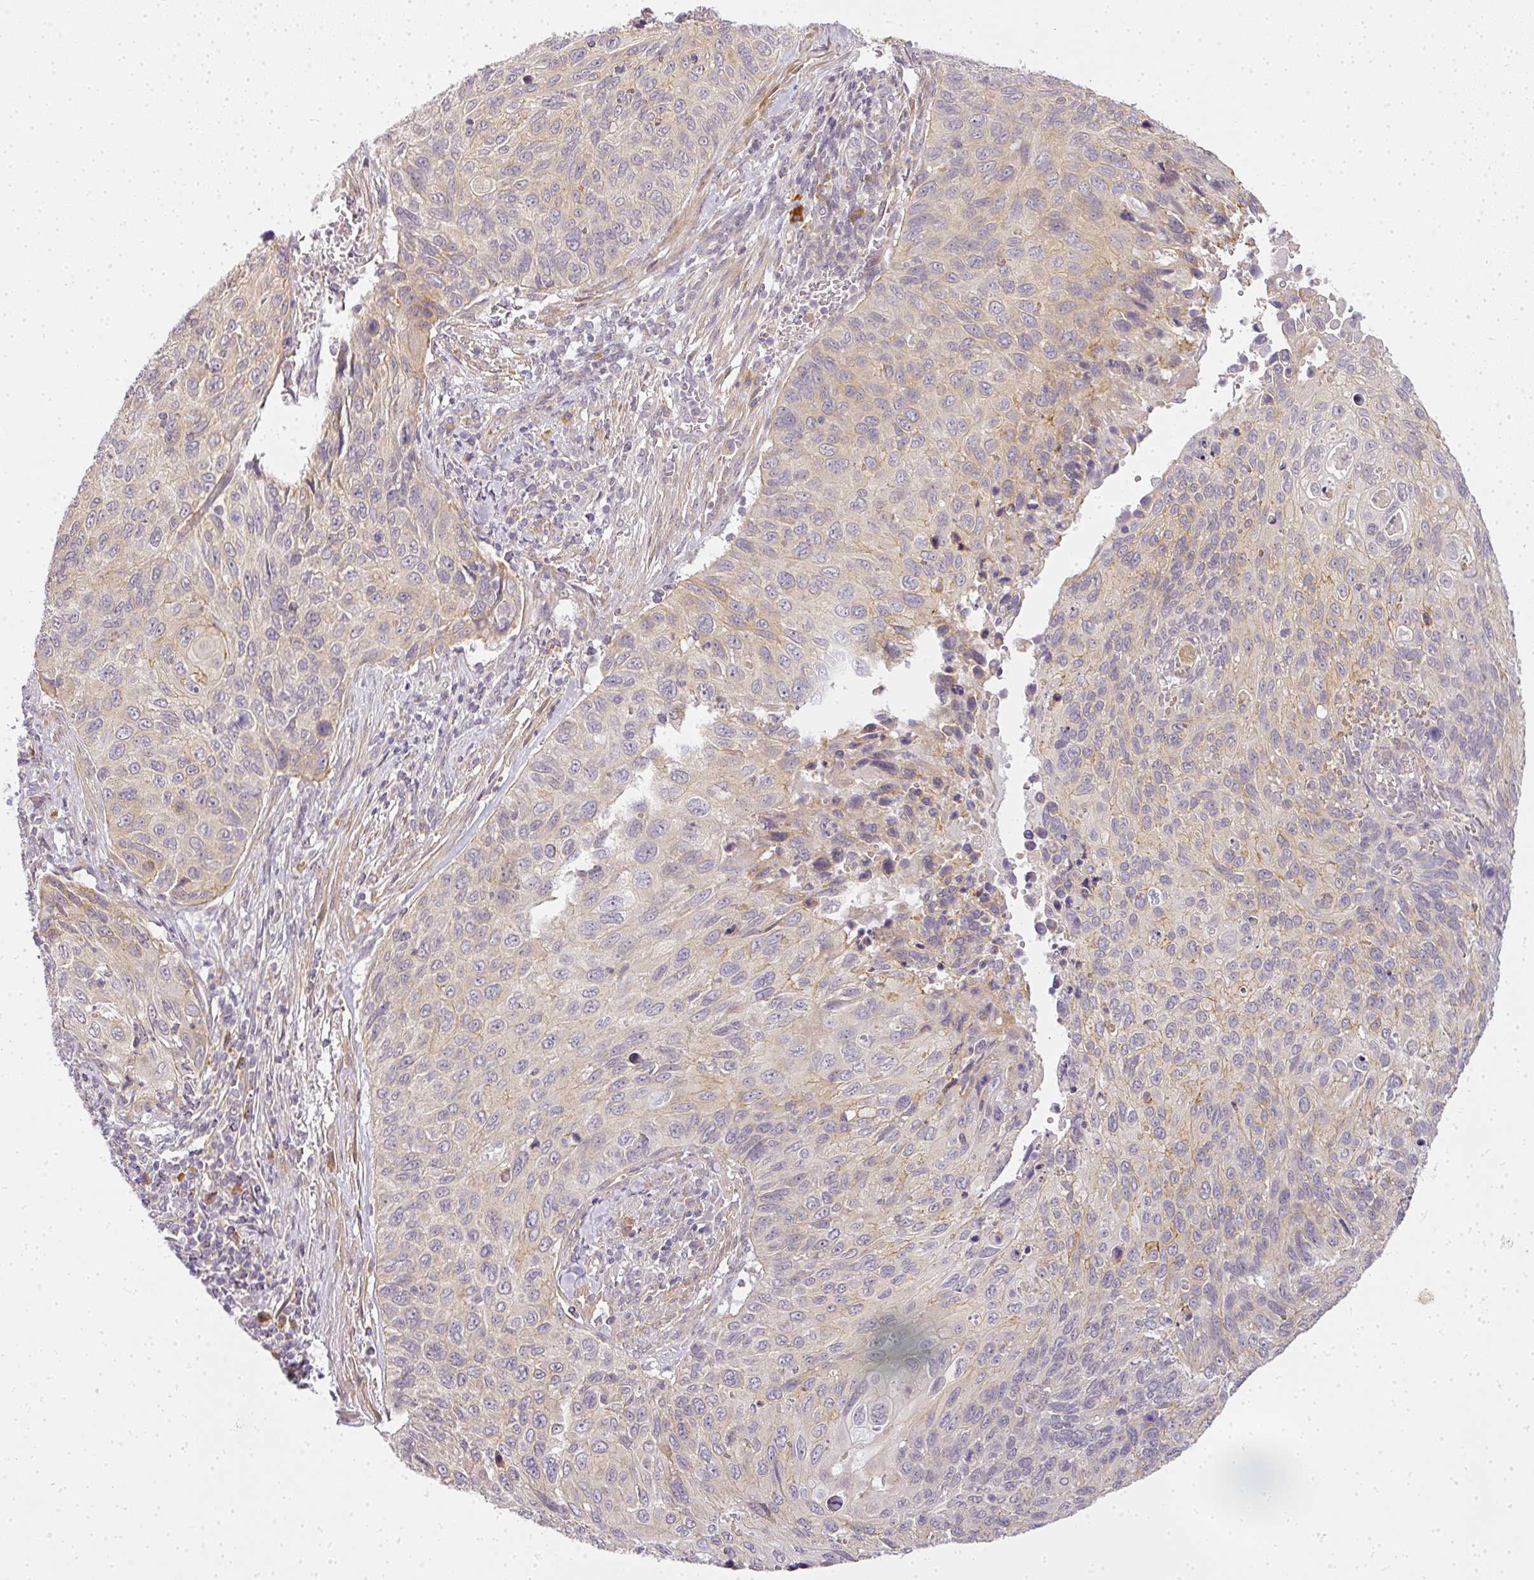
{"staining": {"intensity": "weak", "quantity": "25%-75%", "location": "cytoplasmic/membranous"}, "tissue": "cervical cancer", "cell_type": "Tumor cells", "image_type": "cancer", "snomed": [{"axis": "morphology", "description": "Squamous cell carcinoma, NOS"}, {"axis": "topography", "description": "Cervix"}], "caption": "A brown stain shows weak cytoplasmic/membranous staining of a protein in cervical squamous cell carcinoma tumor cells. The staining was performed using DAB, with brown indicating positive protein expression. Nuclei are stained blue with hematoxylin.", "gene": "MED19", "patient": {"sex": "female", "age": 70}}